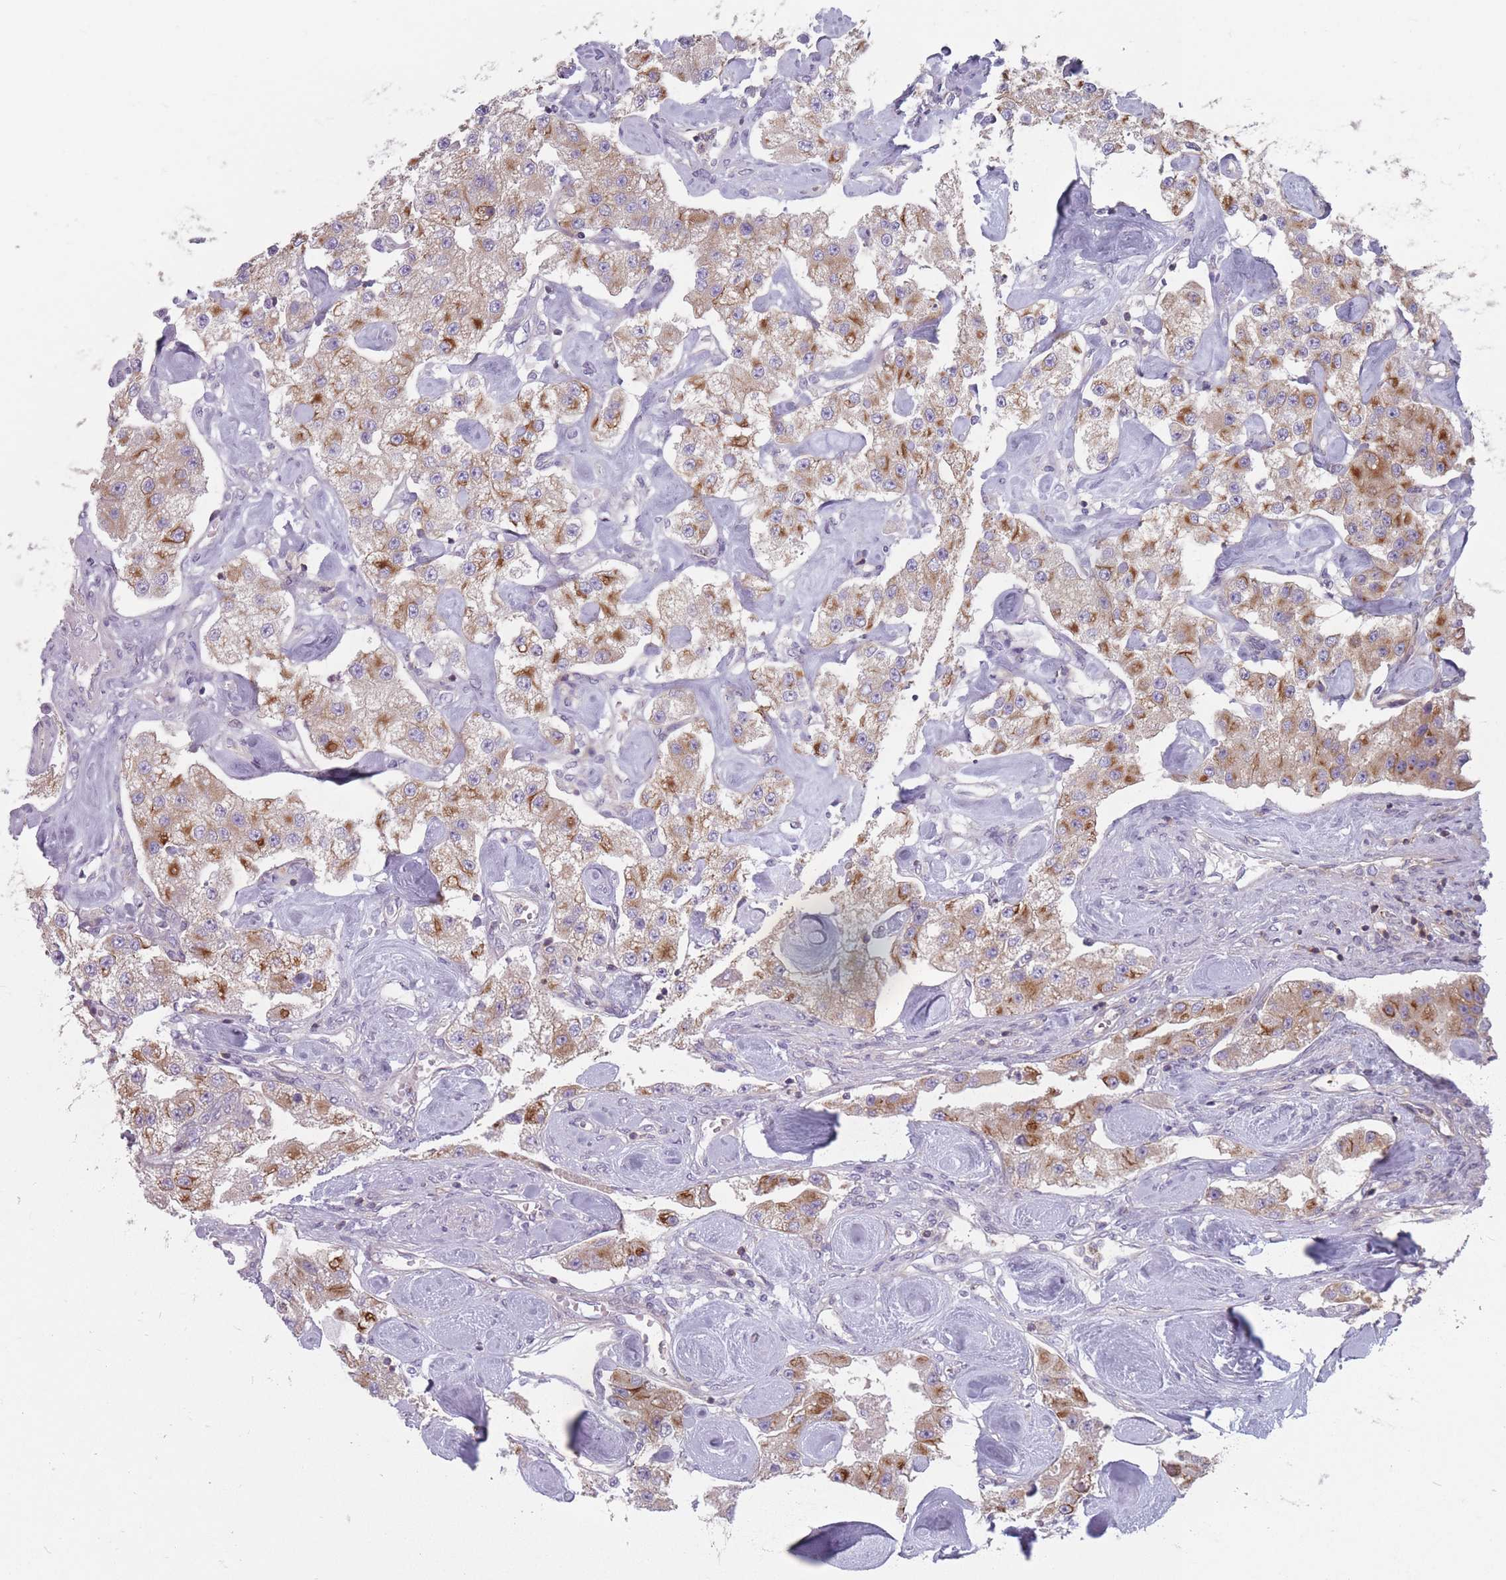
{"staining": {"intensity": "moderate", "quantity": ">75%", "location": "cytoplasmic/membranous"}, "tissue": "carcinoid", "cell_type": "Tumor cells", "image_type": "cancer", "snomed": [{"axis": "morphology", "description": "Carcinoid, malignant, NOS"}, {"axis": "topography", "description": "Pancreas"}], "caption": "High-magnification brightfield microscopy of carcinoid stained with DAB (3,3'-diaminobenzidine) (brown) and counterstained with hematoxylin (blue). tumor cells exhibit moderate cytoplasmic/membranous positivity is identified in about>75% of cells. (Stains: DAB (3,3'-diaminobenzidine) in brown, nuclei in blue, Microscopy: brightfield microscopy at high magnification).", "gene": "HSBP1L1", "patient": {"sex": "male", "age": 41}}